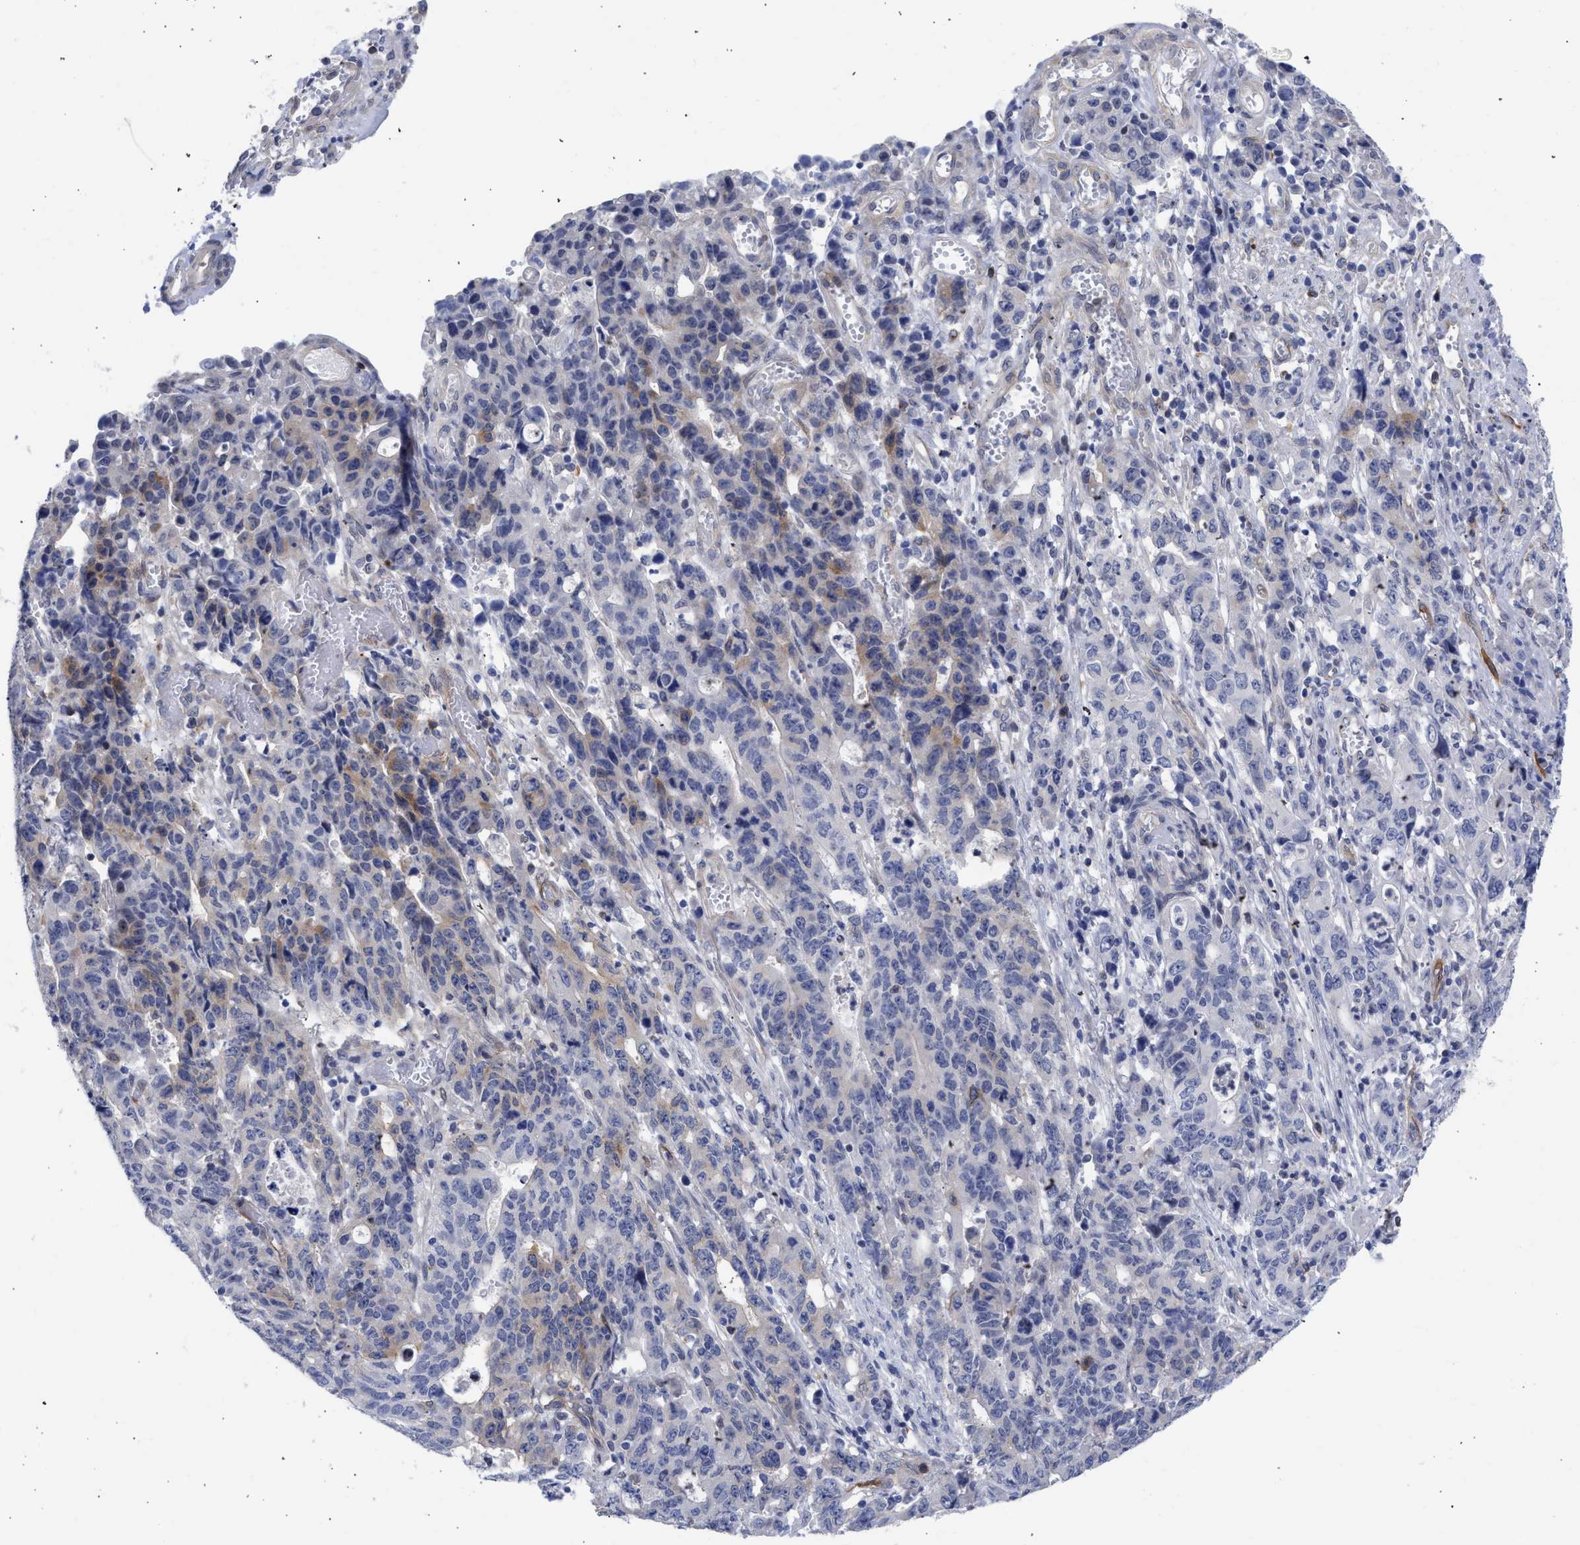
{"staining": {"intensity": "weak", "quantity": "<25%", "location": "cytoplasmic/membranous"}, "tissue": "stomach cancer", "cell_type": "Tumor cells", "image_type": "cancer", "snomed": [{"axis": "morphology", "description": "Adenocarcinoma, NOS"}, {"axis": "topography", "description": "Stomach, upper"}], "caption": "Immunohistochemical staining of adenocarcinoma (stomach) demonstrates no significant positivity in tumor cells.", "gene": "THRA", "patient": {"sex": "male", "age": 69}}